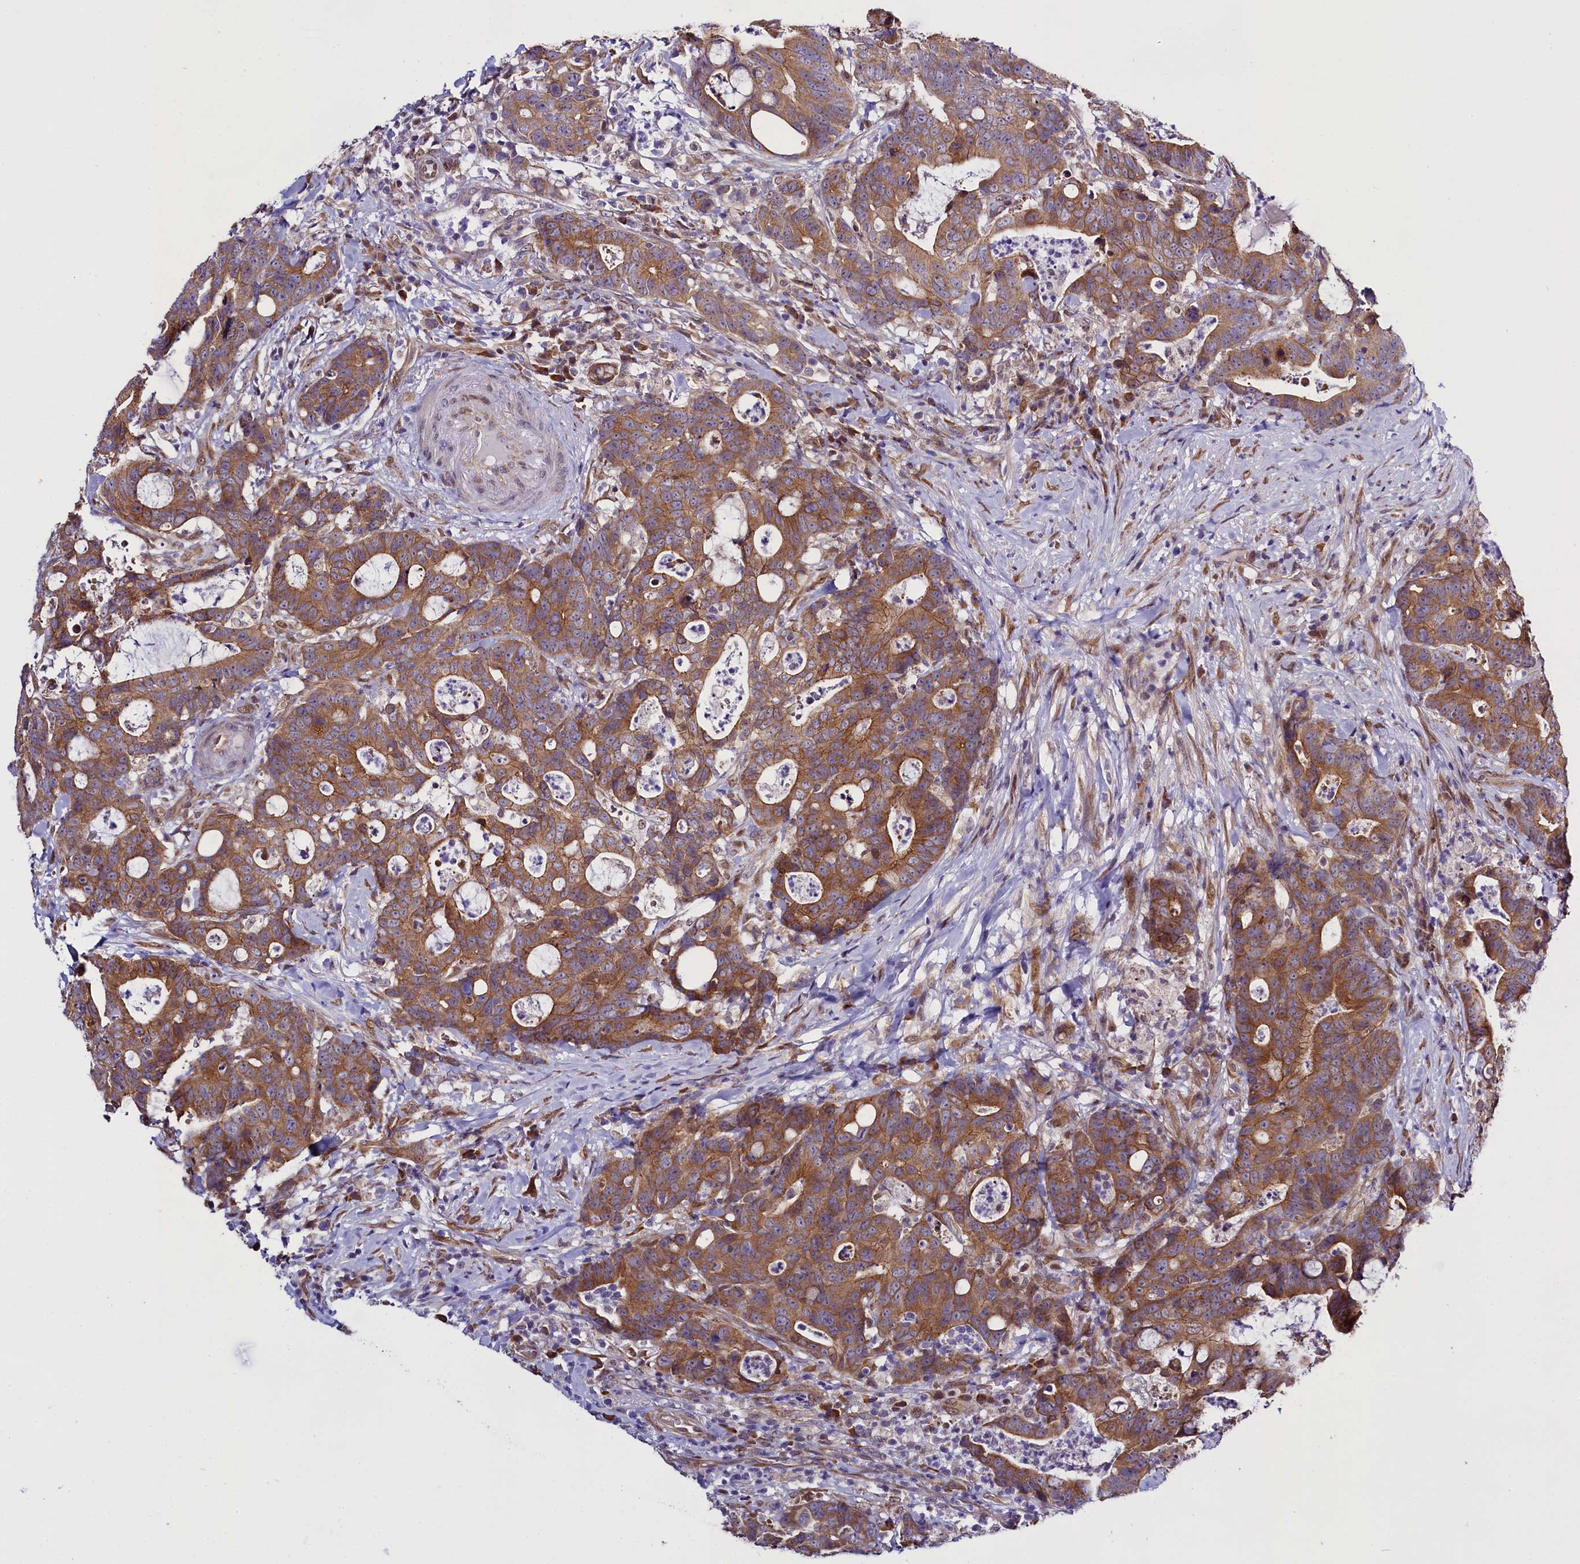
{"staining": {"intensity": "moderate", "quantity": ">75%", "location": "cytoplasmic/membranous"}, "tissue": "colorectal cancer", "cell_type": "Tumor cells", "image_type": "cancer", "snomed": [{"axis": "morphology", "description": "Adenocarcinoma, NOS"}, {"axis": "topography", "description": "Colon"}], "caption": "Immunohistochemistry (DAB (3,3'-diaminobenzidine)) staining of colorectal cancer (adenocarcinoma) demonstrates moderate cytoplasmic/membranous protein expression in about >75% of tumor cells.", "gene": "UACA", "patient": {"sex": "female", "age": 82}}